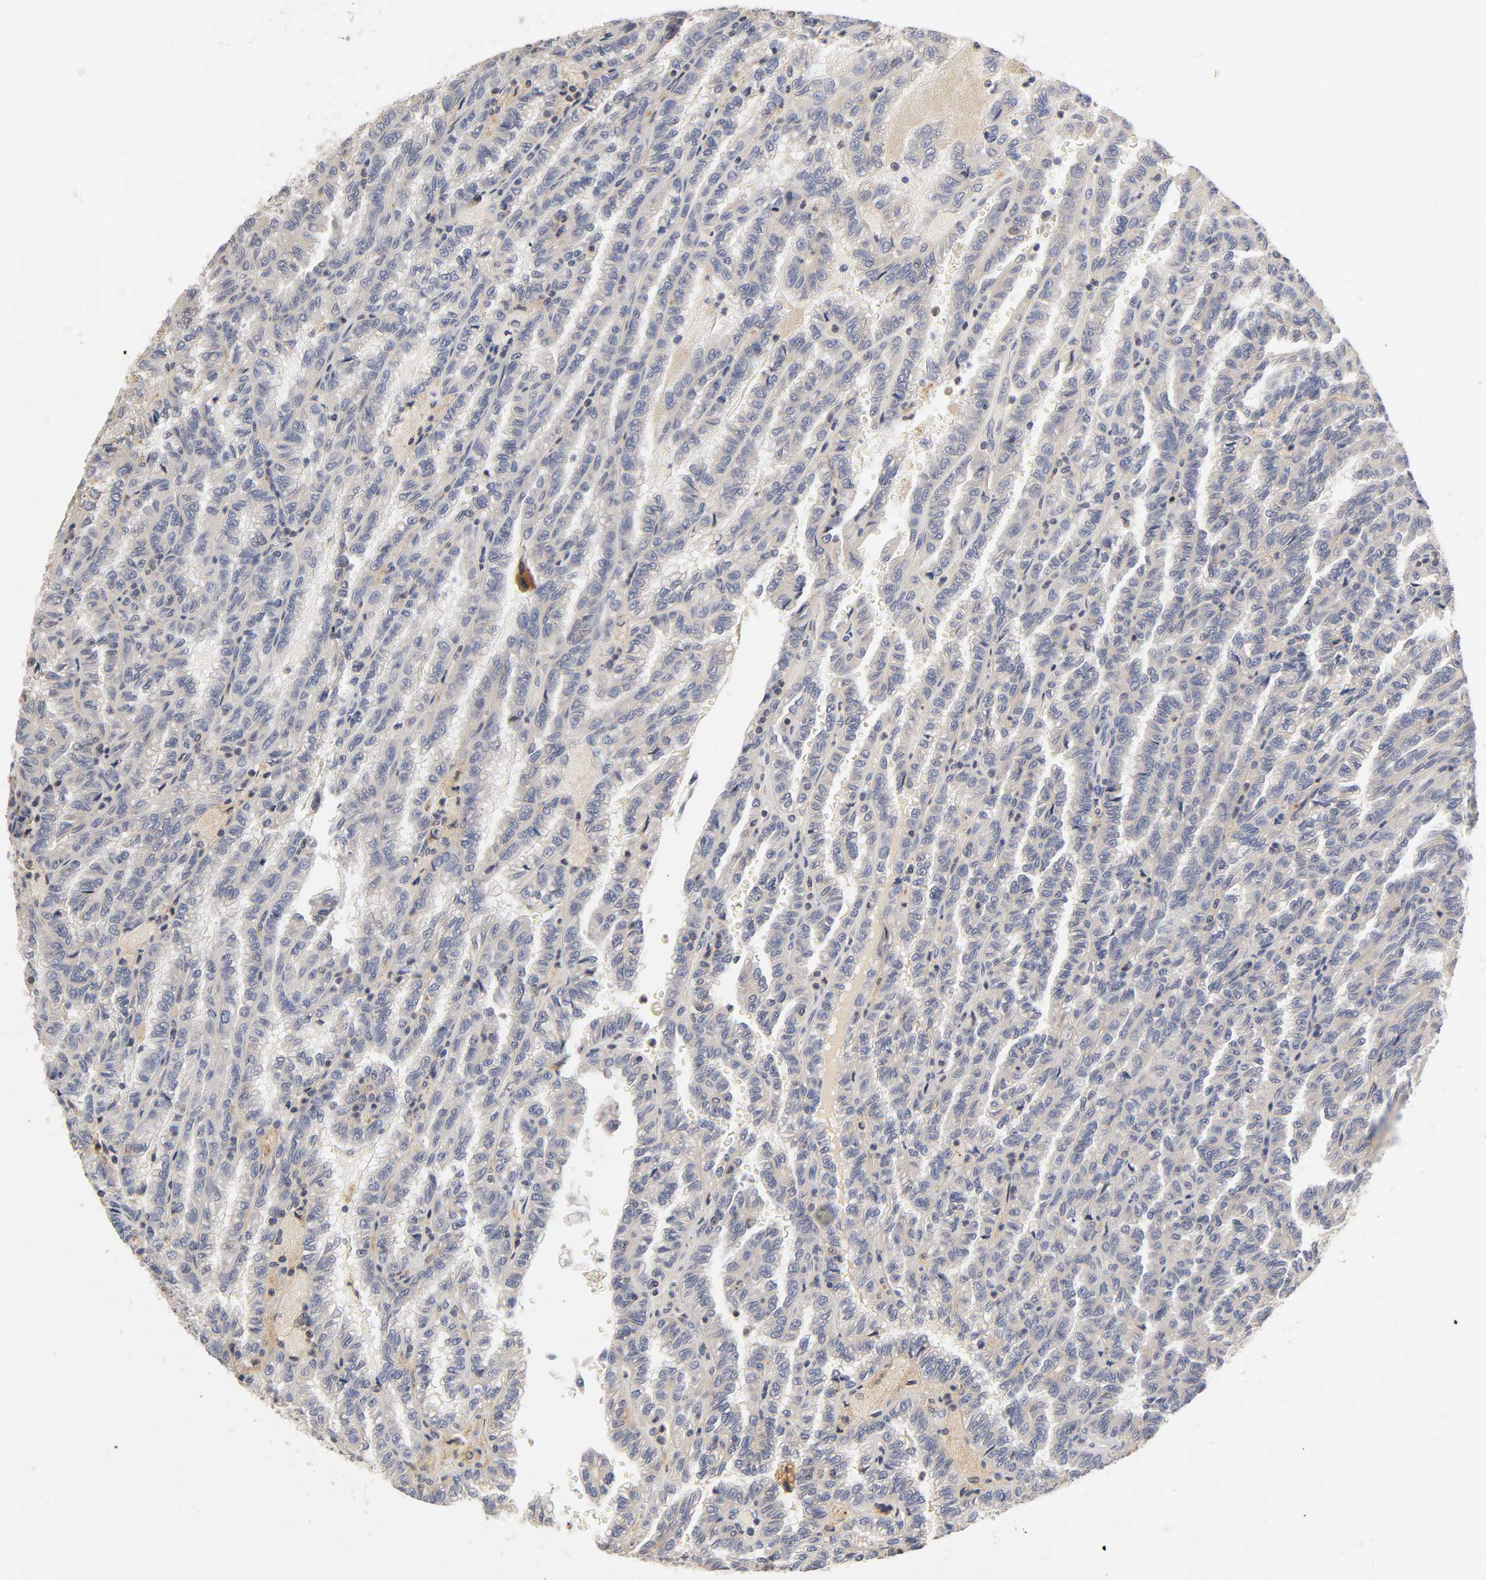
{"staining": {"intensity": "weak", "quantity": "25%-75%", "location": "cytoplasmic/membranous"}, "tissue": "renal cancer", "cell_type": "Tumor cells", "image_type": "cancer", "snomed": [{"axis": "morphology", "description": "Inflammation, NOS"}, {"axis": "morphology", "description": "Adenocarcinoma, NOS"}, {"axis": "topography", "description": "Kidney"}], "caption": "Human renal cancer stained with a brown dye shows weak cytoplasmic/membranous positive staining in about 25%-75% of tumor cells.", "gene": "RHOA", "patient": {"sex": "male", "age": 68}}